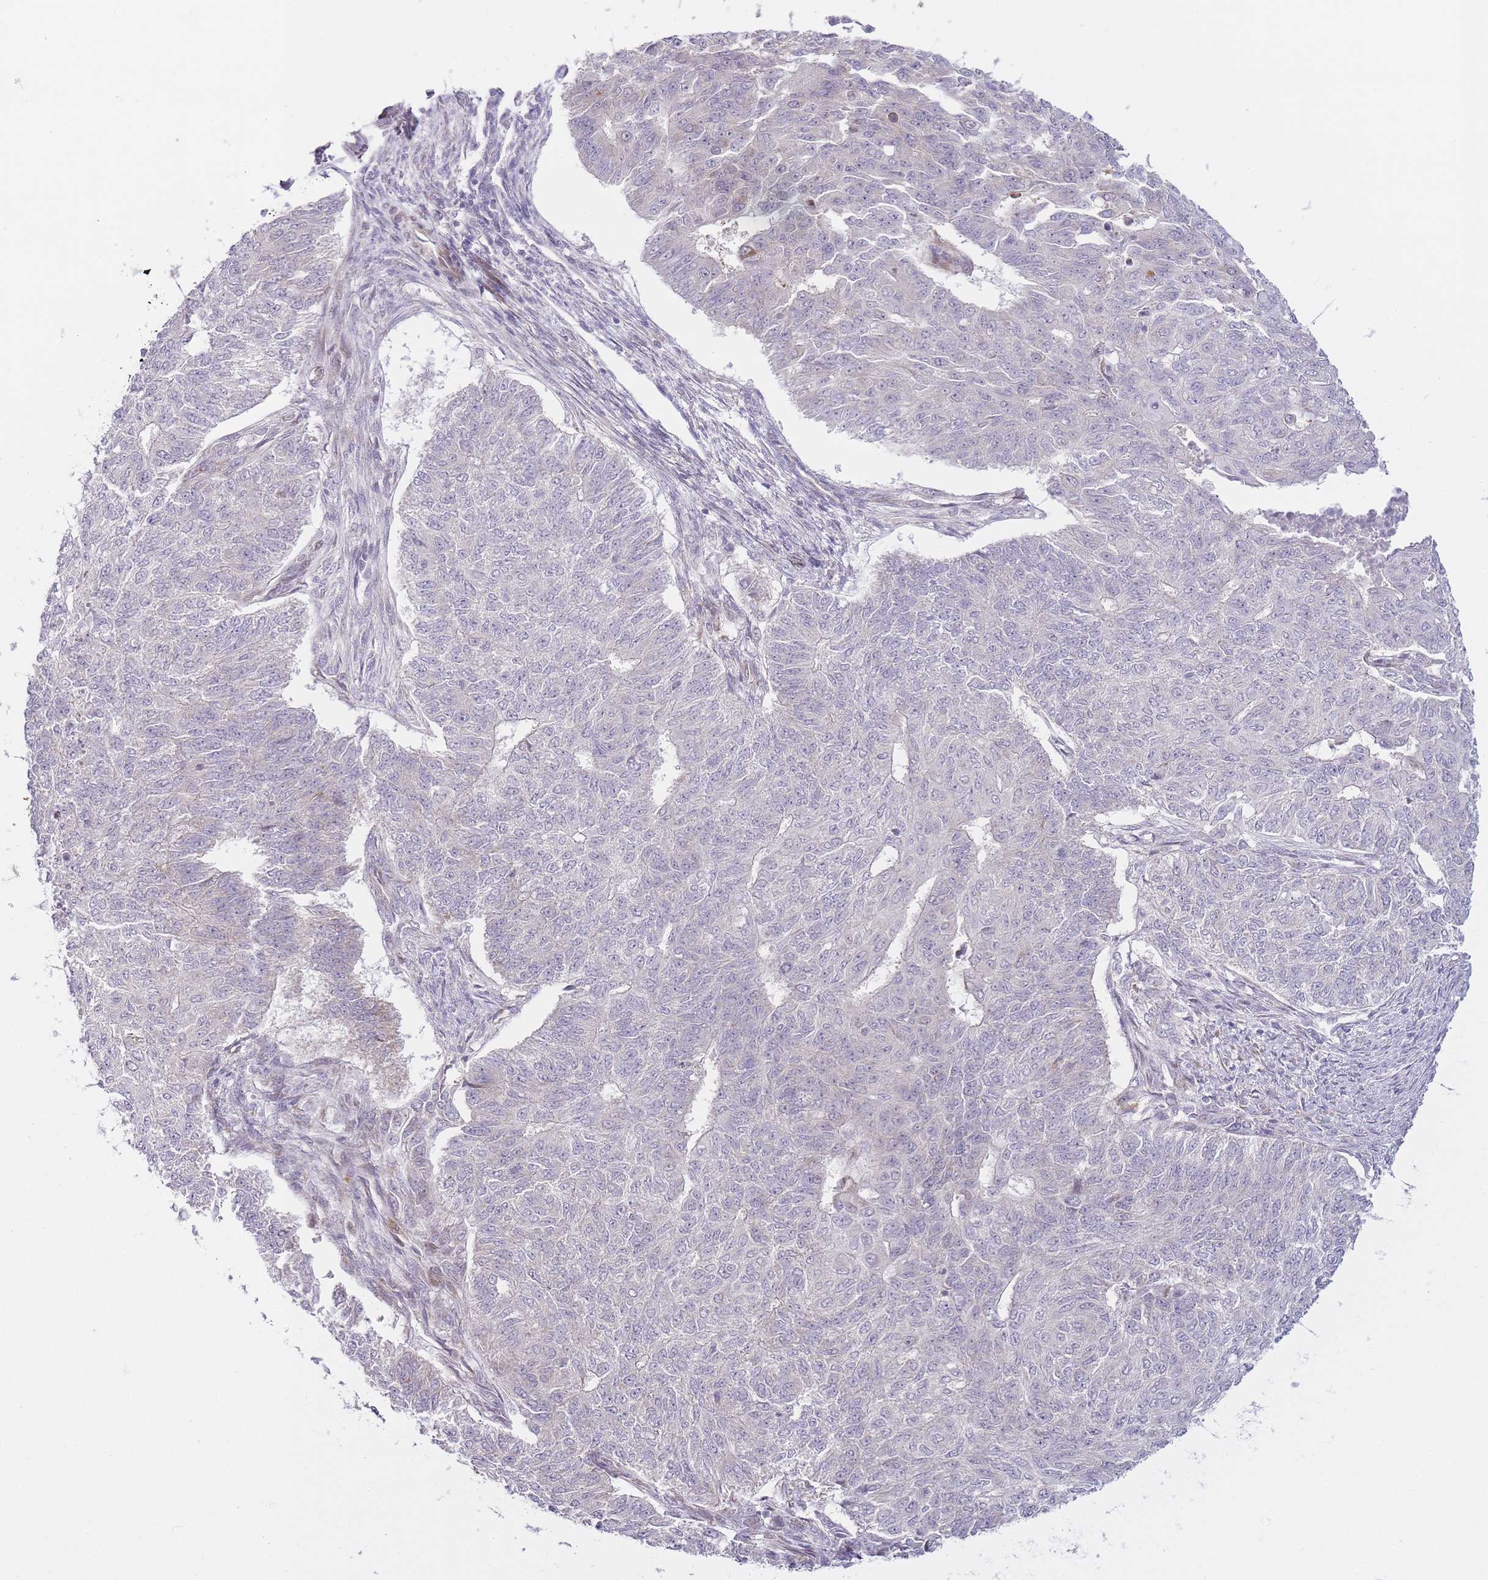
{"staining": {"intensity": "negative", "quantity": "none", "location": "none"}, "tissue": "endometrial cancer", "cell_type": "Tumor cells", "image_type": "cancer", "snomed": [{"axis": "morphology", "description": "Adenocarcinoma, NOS"}, {"axis": "topography", "description": "Endometrium"}], "caption": "DAB (3,3'-diaminobenzidine) immunohistochemical staining of endometrial cancer (adenocarcinoma) displays no significant expression in tumor cells. The staining was performed using DAB to visualize the protein expression in brown, while the nuclei were stained in blue with hematoxylin (Magnification: 20x).", "gene": "OGG1", "patient": {"sex": "female", "age": 32}}